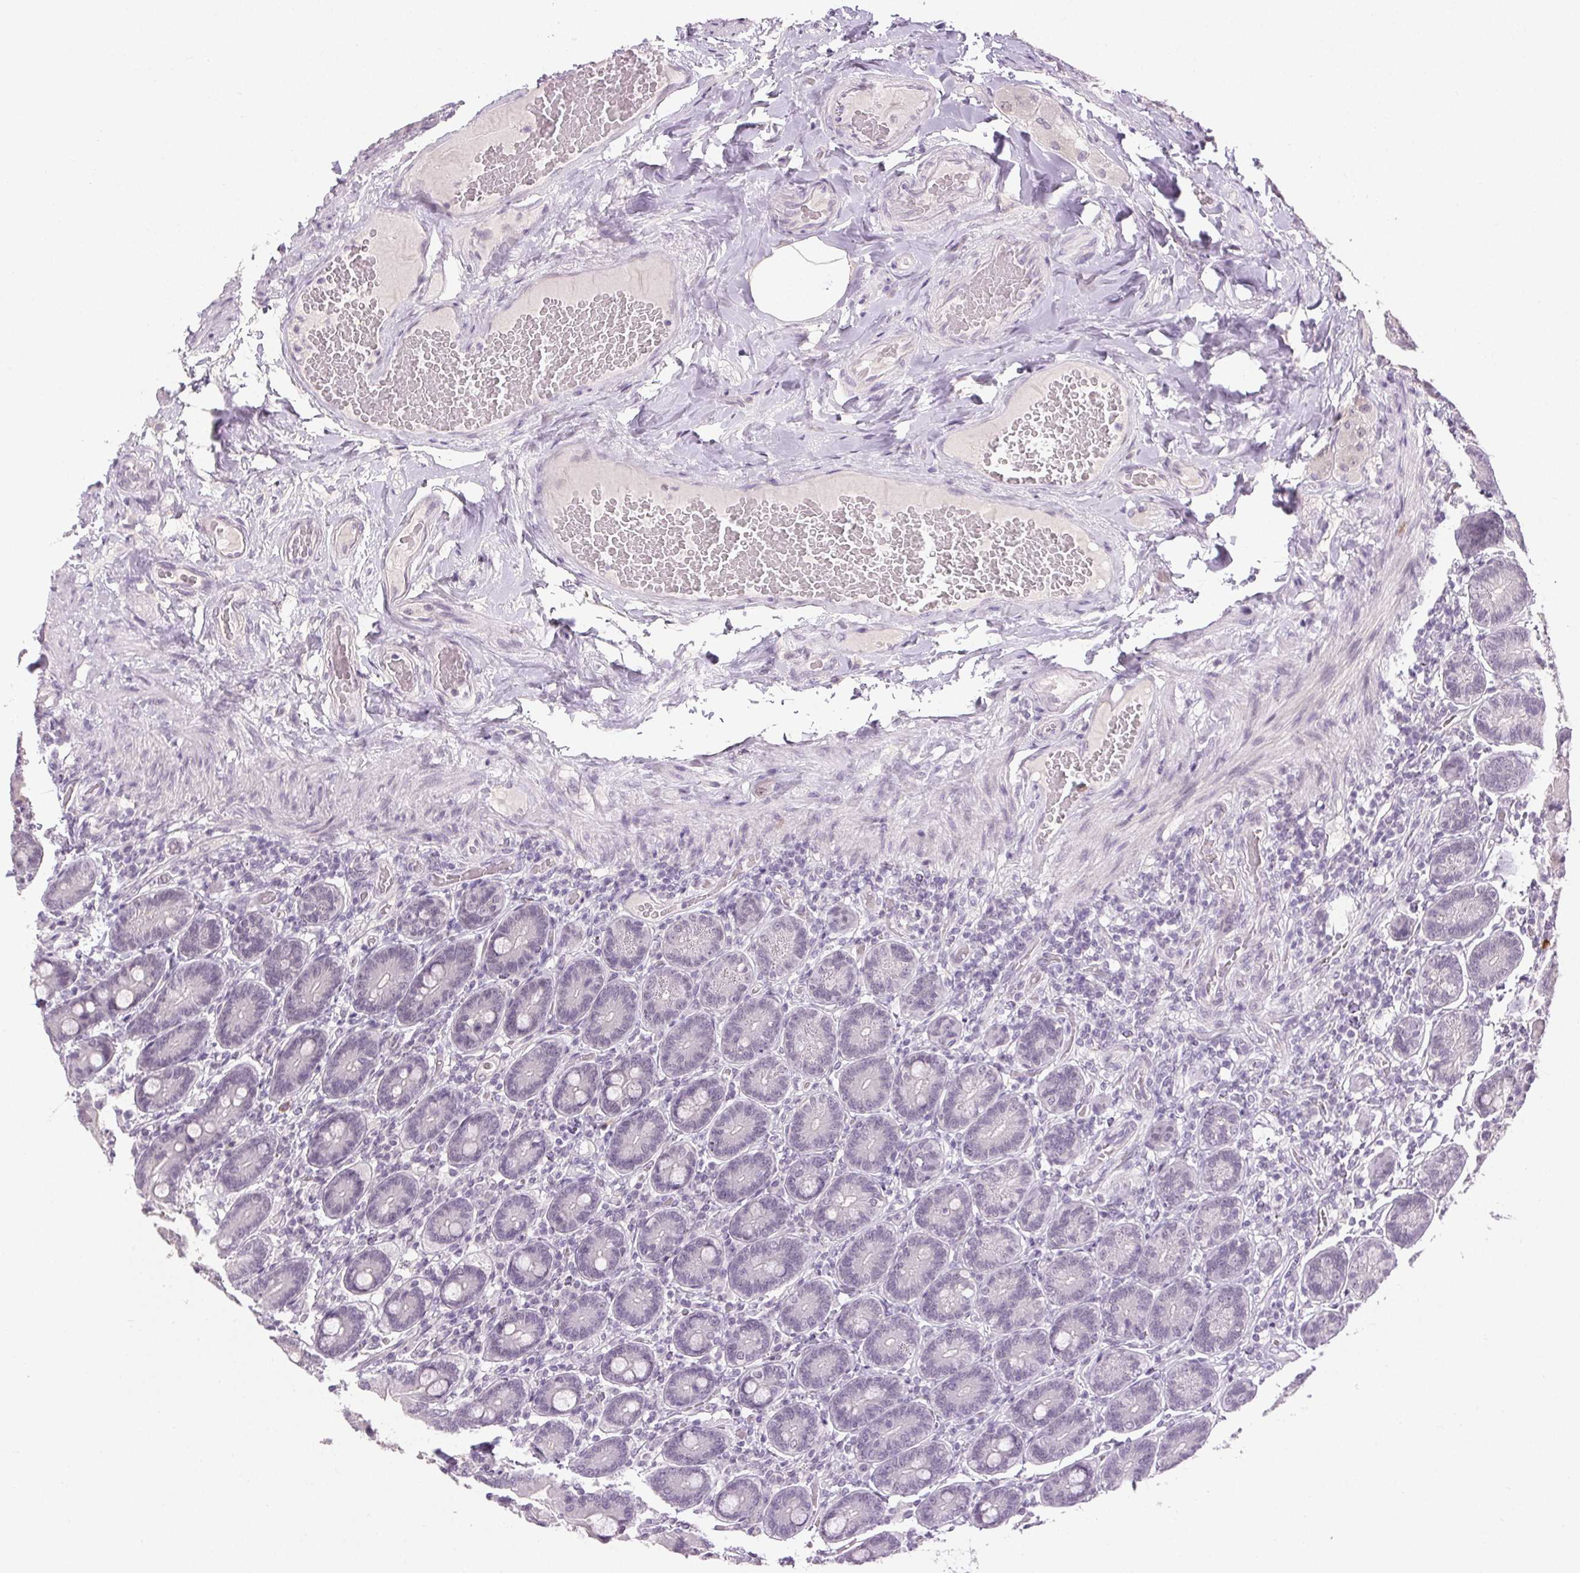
{"staining": {"intensity": "negative", "quantity": "none", "location": "none"}, "tissue": "duodenum", "cell_type": "Glandular cells", "image_type": "normal", "snomed": [{"axis": "morphology", "description": "Normal tissue, NOS"}, {"axis": "topography", "description": "Duodenum"}], "caption": "Immunohistochemistry of normal duodenum reveals no staining in glandular cells.", "gene": "FAM168A", "patient": {"sex": "female", "age": 62}}